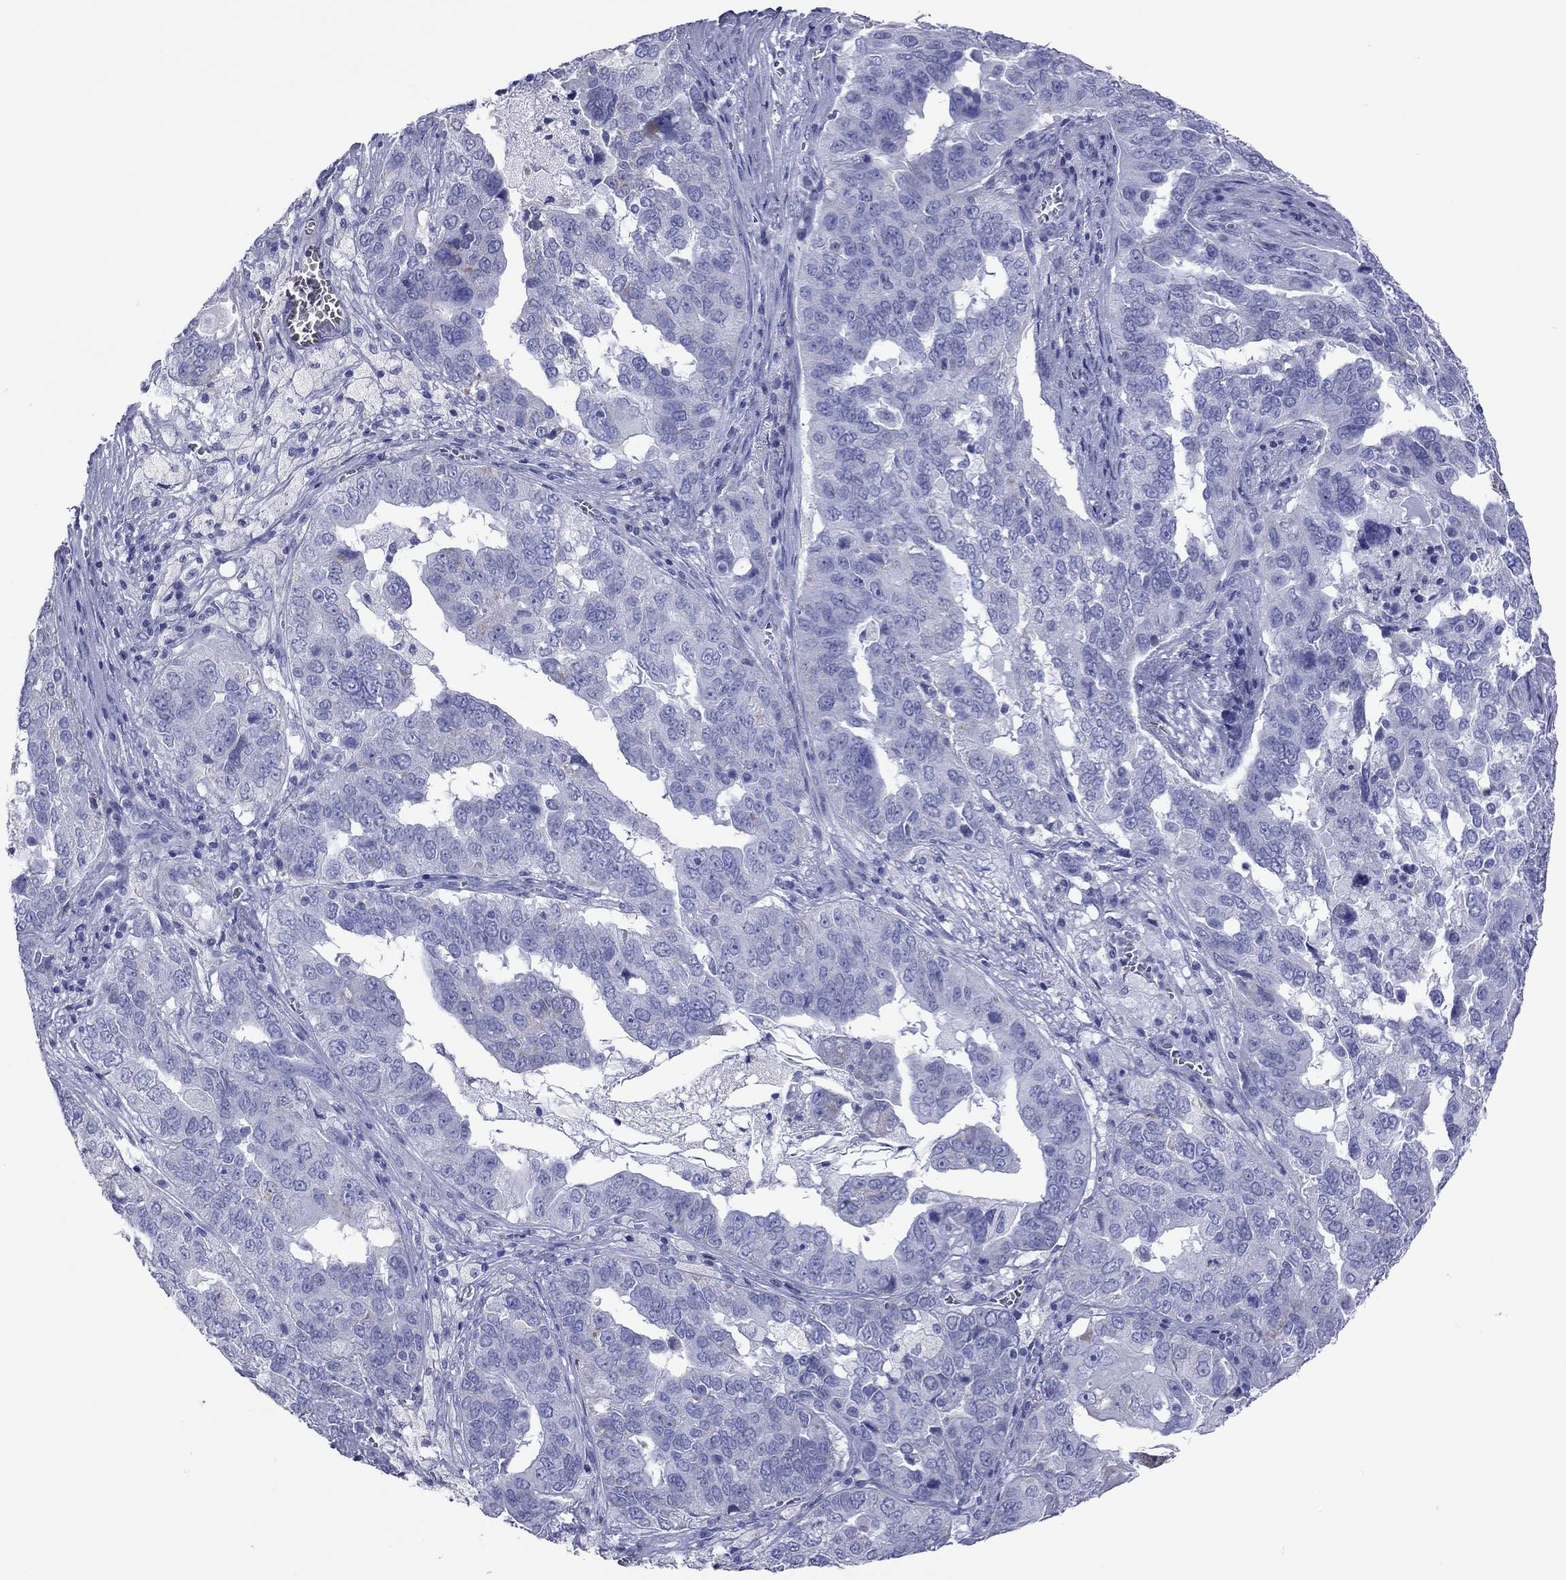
{"staining": {"intensity": "negative", "quantity": "none", "location": "none"}, "tissue": "ovarian cancer", "cell_type": "Tumor cells", "image_type": "cancer", "snomed": [{"axis": "morphology", "description": "Carcinoma, endometroid"}, {"axis": "topography", "description": "Soft tissue"}, {"axis": "topography", "description": "Ovary"}], "caption": "DAB (3,3'-diaminobenzidine) immunohistochemical staining of ovarian cancer (endometroid carcinoma) exhibits no significant staining in tumor cells.", "gene": "VSIG10", "patient": {"sex": "female", "age": 52}}